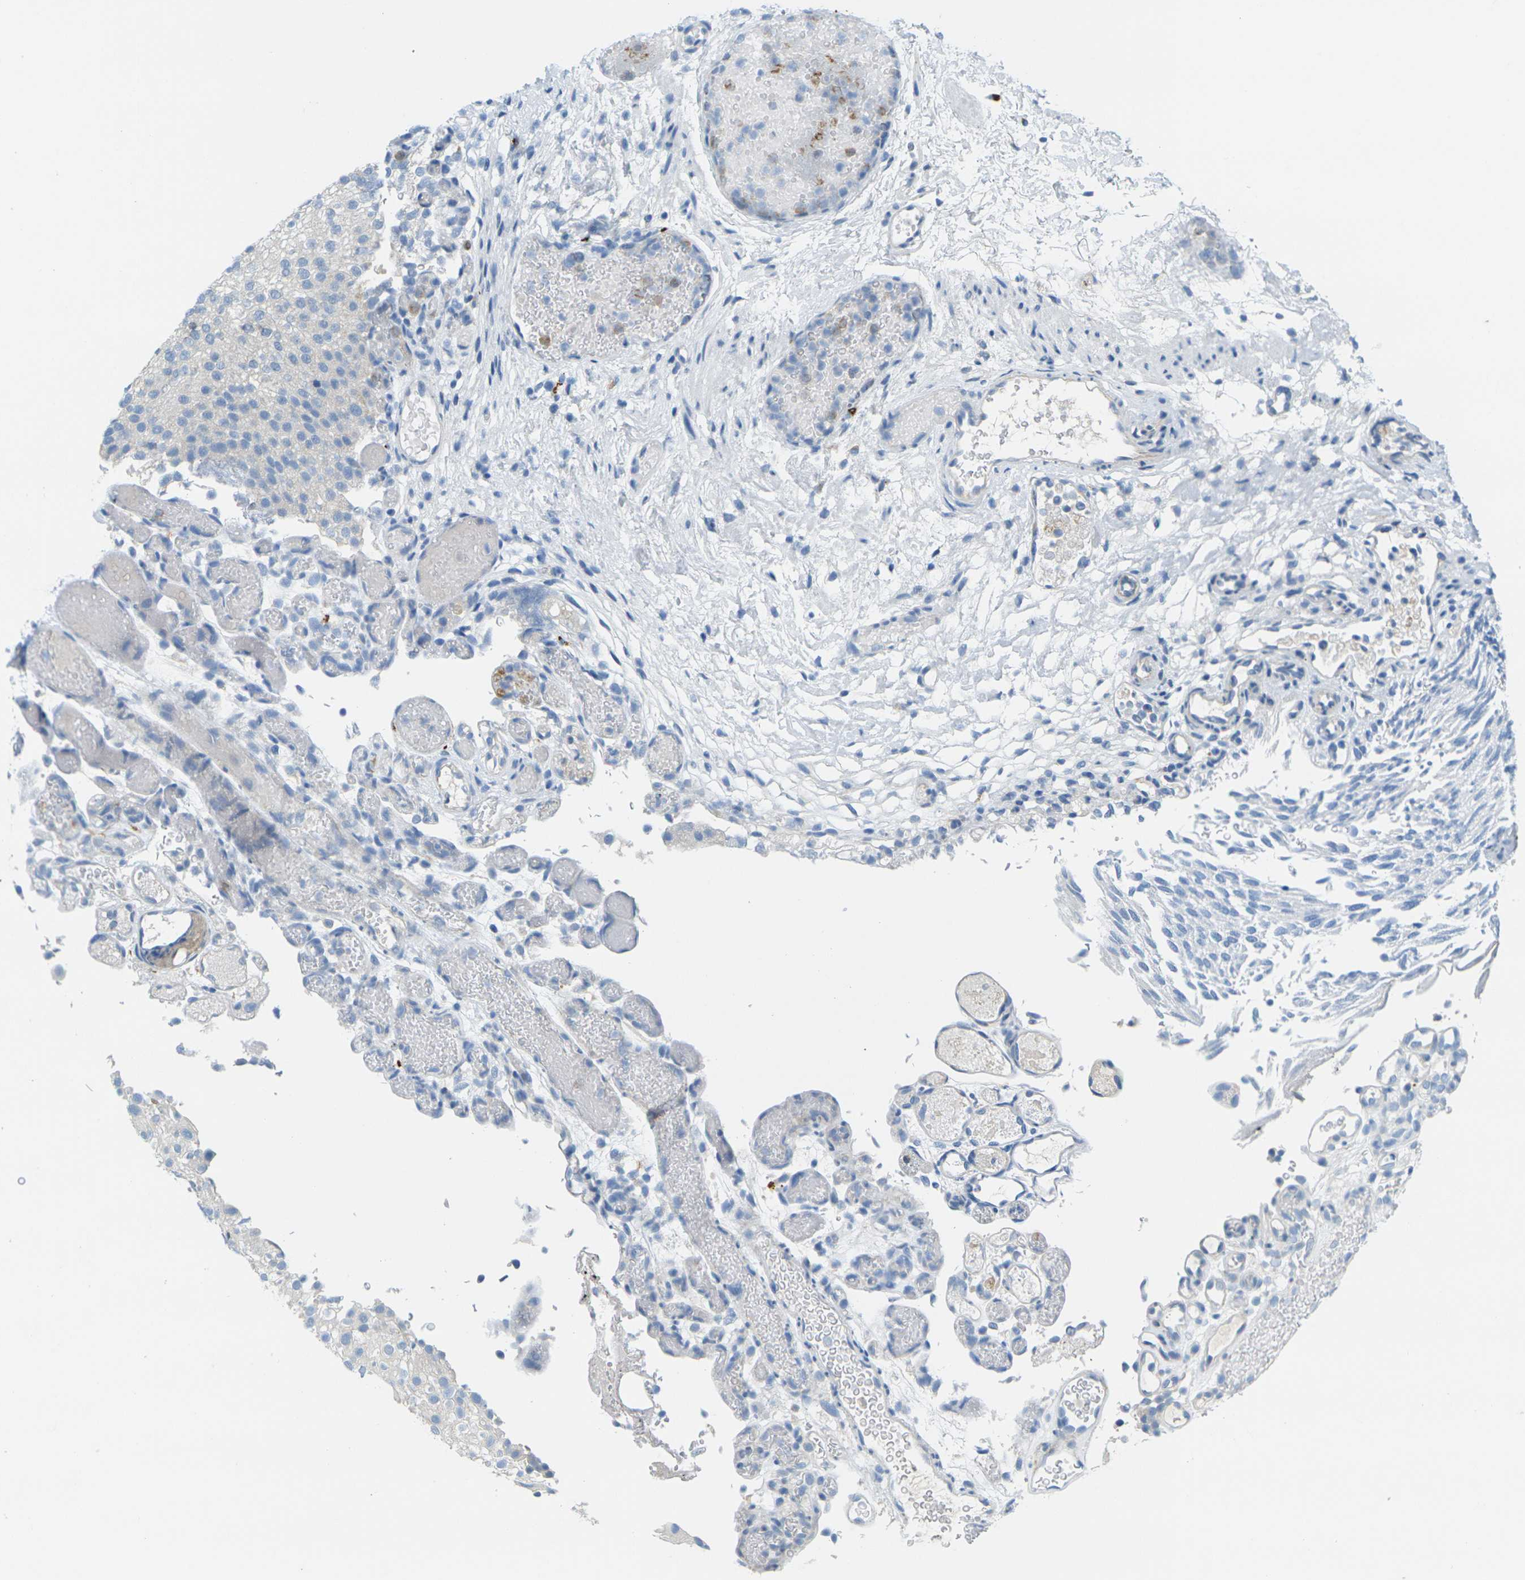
{"staining": {"intensity": "negative", "quantity": "none", "location": "none"}, "tissue": "urothelial cancer", "cell_type": "Tumor cells", "image_type": "cancer", "snomed": [{"axis": "morphology", "description": "Urothelial carcinoma, Low grade"}, {"axis": "topography", "description": "Urinary bladder"}], "caption": "Immunohistochemical staining of urothelial cancer shows no significant expression in tumor cells.", "gene": "CYP2C8", "patient": {"sex": "male", "age": 78}}